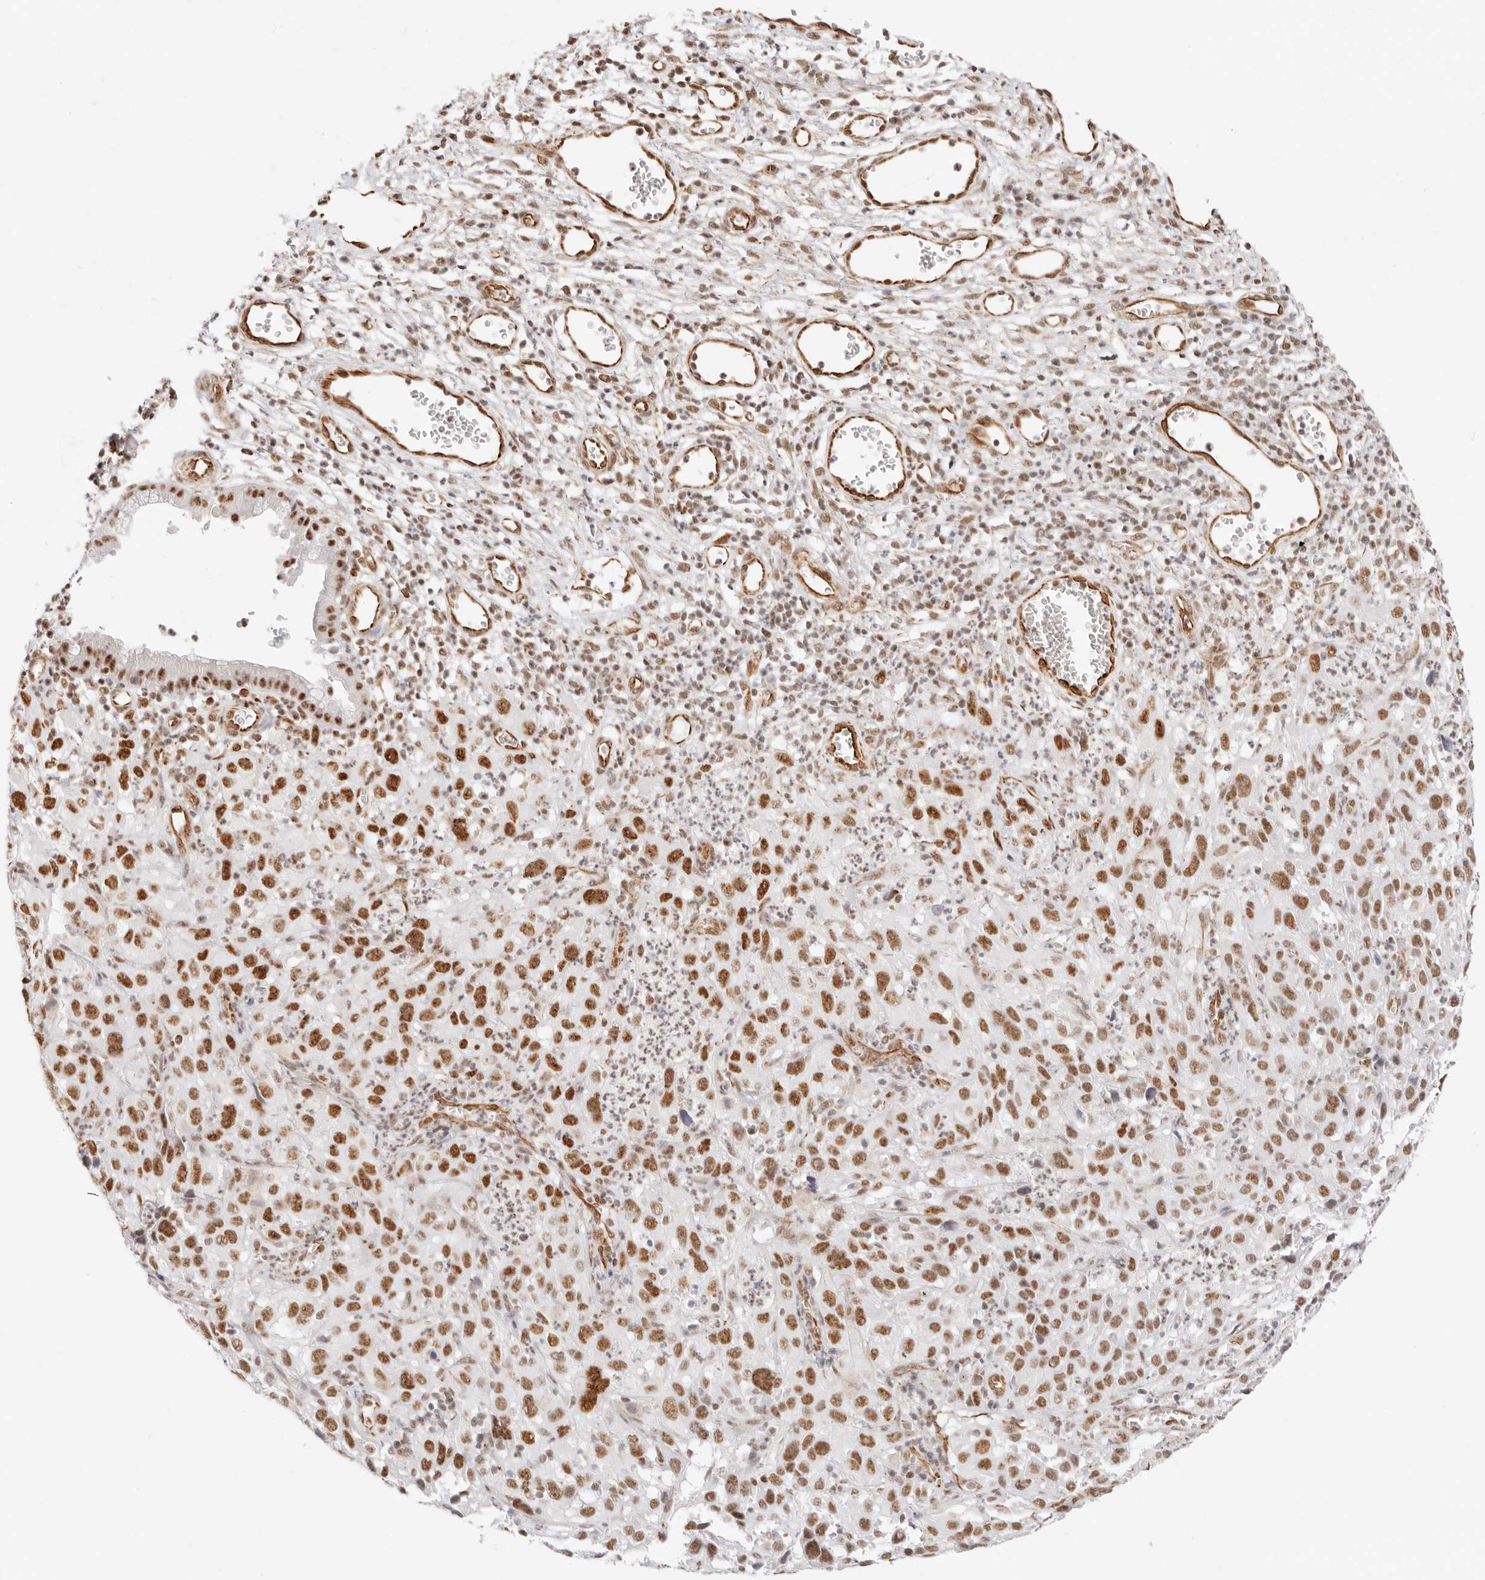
{"staining": {"intensity": "strong", "quantity": ">75%", "location": "nuclear"}, "tissue": "cervical cancer", "cell_type": "Tumor cells", "image_type": "cancer", "snomed": [{"axis": "morphology", "description": "Squamous cell carcinoma, NOS"}, {"axis": "topography", "description": "Cervix"}], "caption": "Tumor cells display high levels of strong nuclear positivity in about >75% of cells in human cervical cancer (squamous cell carcinoma).", "gene": "ZC3H11A", "patient": {"sex": "female", "age": 32}}